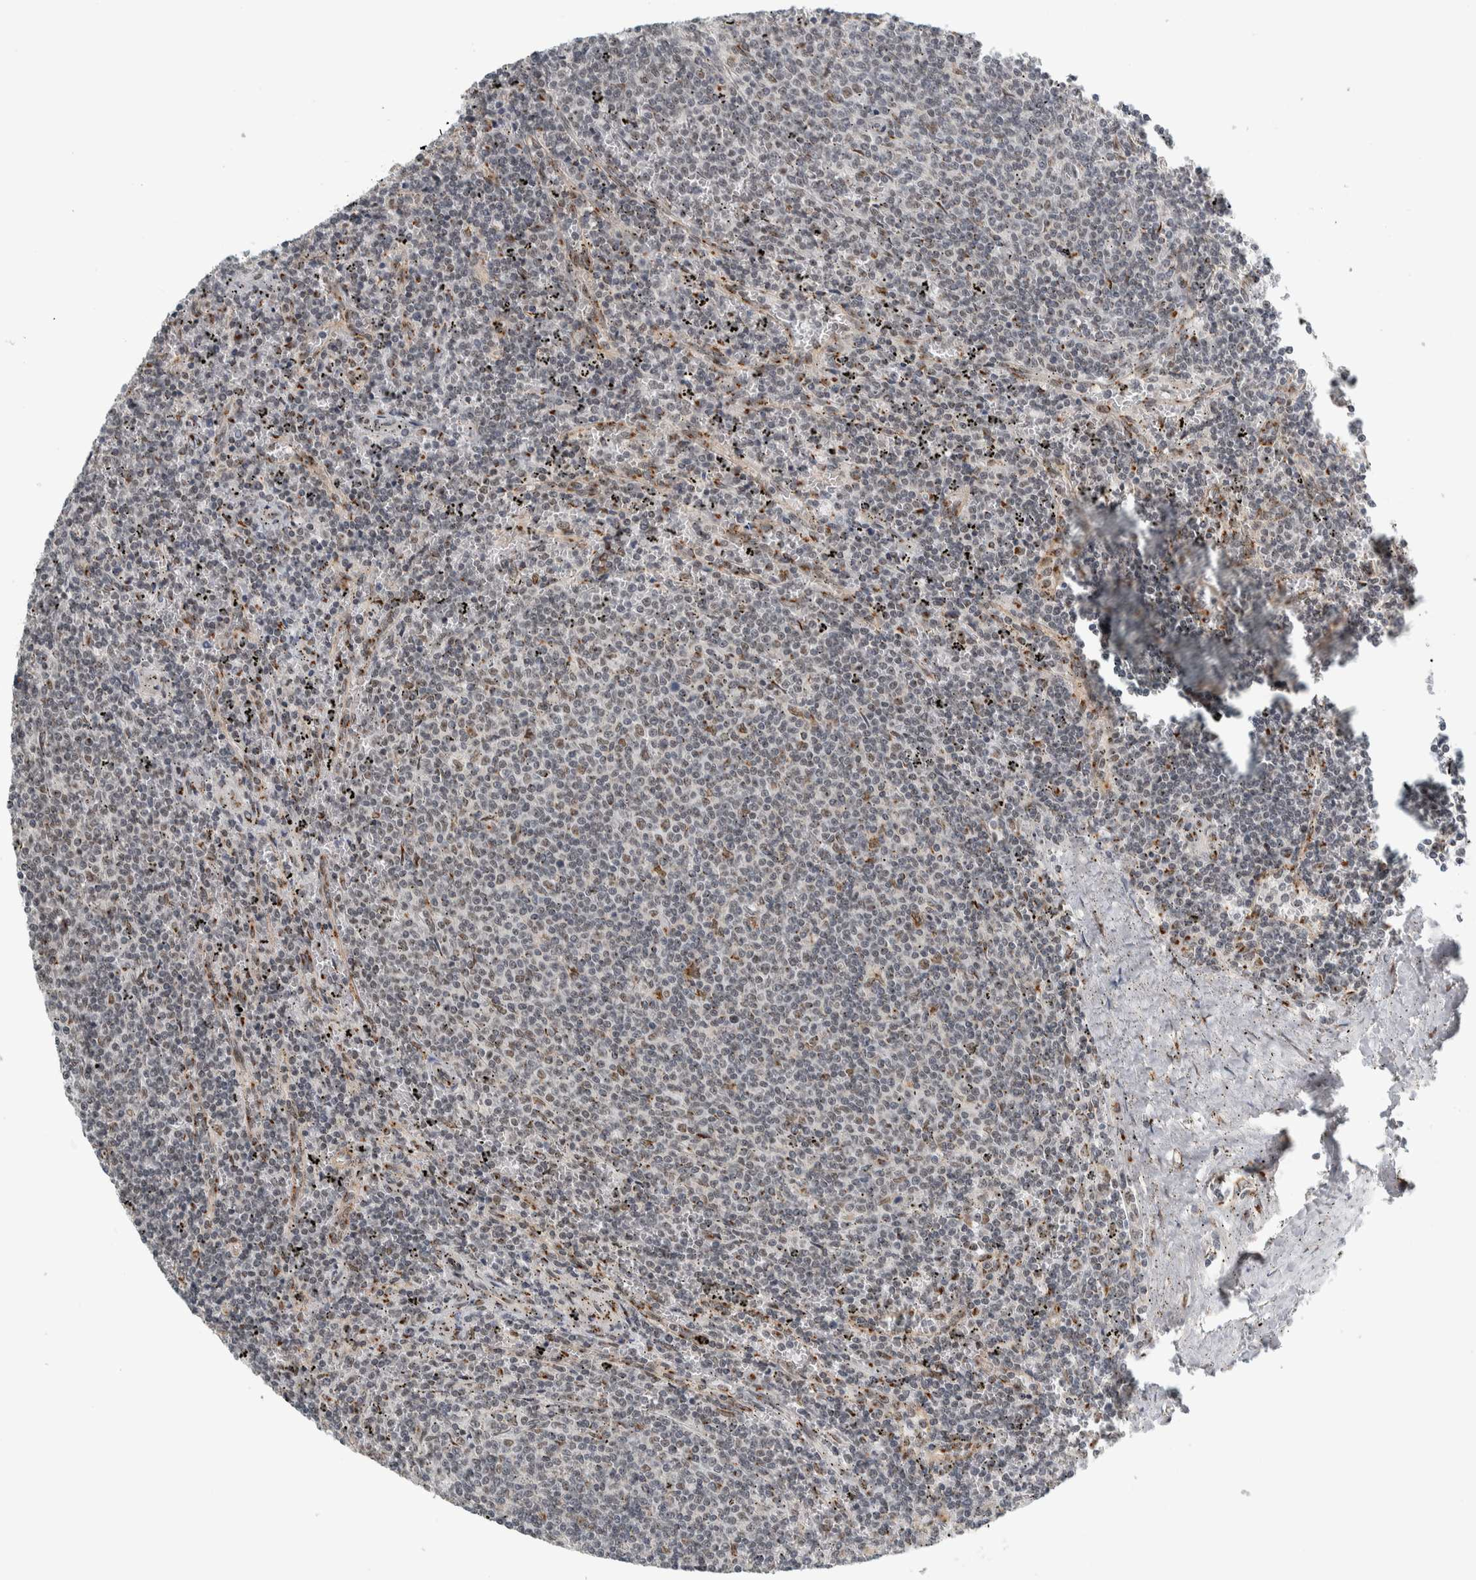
{"staining": {"intensity": "weak", "quantity": "<25%", "location": "nuclear"}, "tissue": "lymphoma", "cell_type": "Tumor cells", "image_type": "cancer", "snomed": [{"axis": "morphology", "description": "Malignant lymphoma, non-Hodgkin's type, Low grade"}, {"axis": "topography", "description": "Spleen"}], "caption": "This is a photomicrograph of immunohistochemistry staining of lymphoma, which shows no expression in tumor cells. The staining was performed using DAB to visualize the protein expression in brown, while the nuclei were stained in blue with hematoxylin (Magnification: 20x).", "gene": "ZMYND8", "patient": {"sex": "female", "age": 50}}